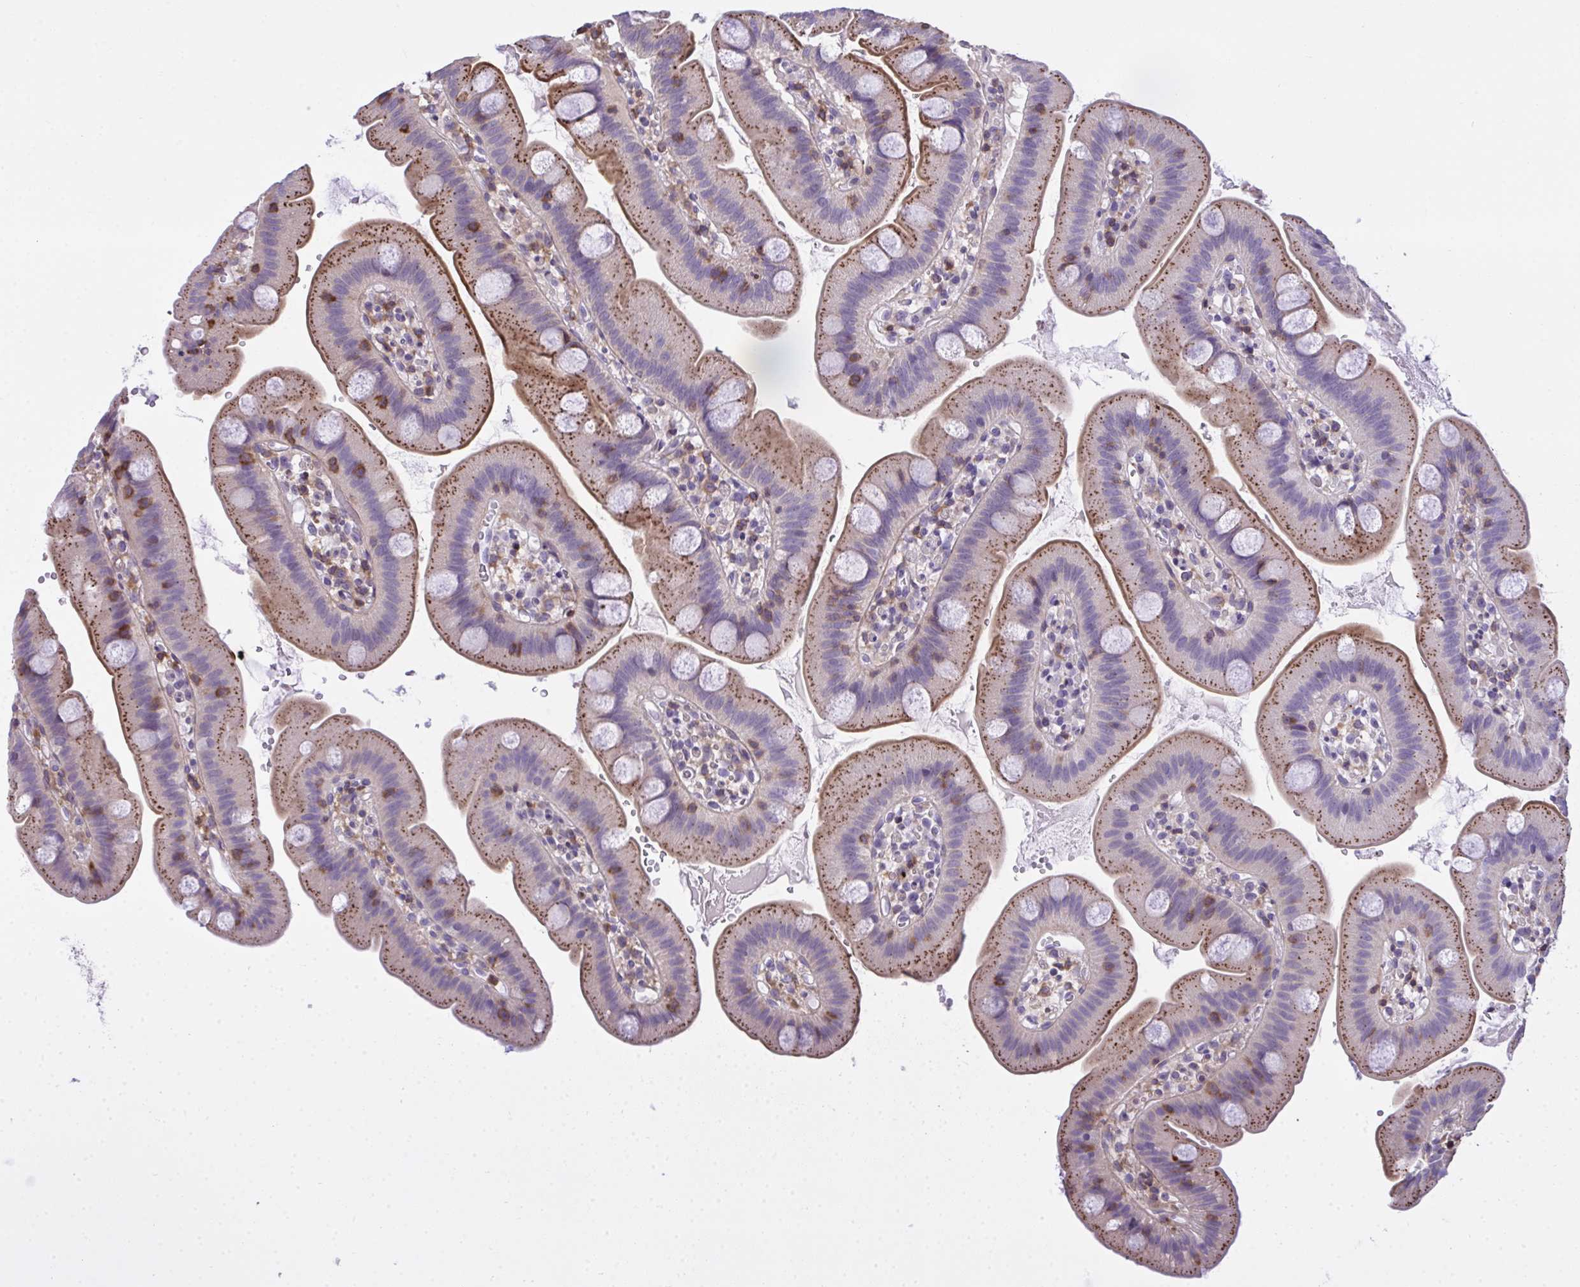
{"staining": {"intensity": "moderate", "quantity": "25%-75%", "location": "cytoplasmic/membranous"}, "tissue": "small intestine", "cell_type": "Glandular cells", "image_type": "normal", "snomed": [{"axis": "morphology", "description": "Normal tissue, NOS"}, {"axis": "topography", "description": "Small intestine"}], "caption": "Immunohistochemical staining of benign small intestine reveals medium levels of moderate cytoplasmic/membranous staining in about 25%-75% of glandular cells. (DAB (3,3'-diaminobenzidine) = brown stain, brightfield microscopy at high magnification).", "gene": "AP5M1", "patient": {"sex": "female", "age": 68}}